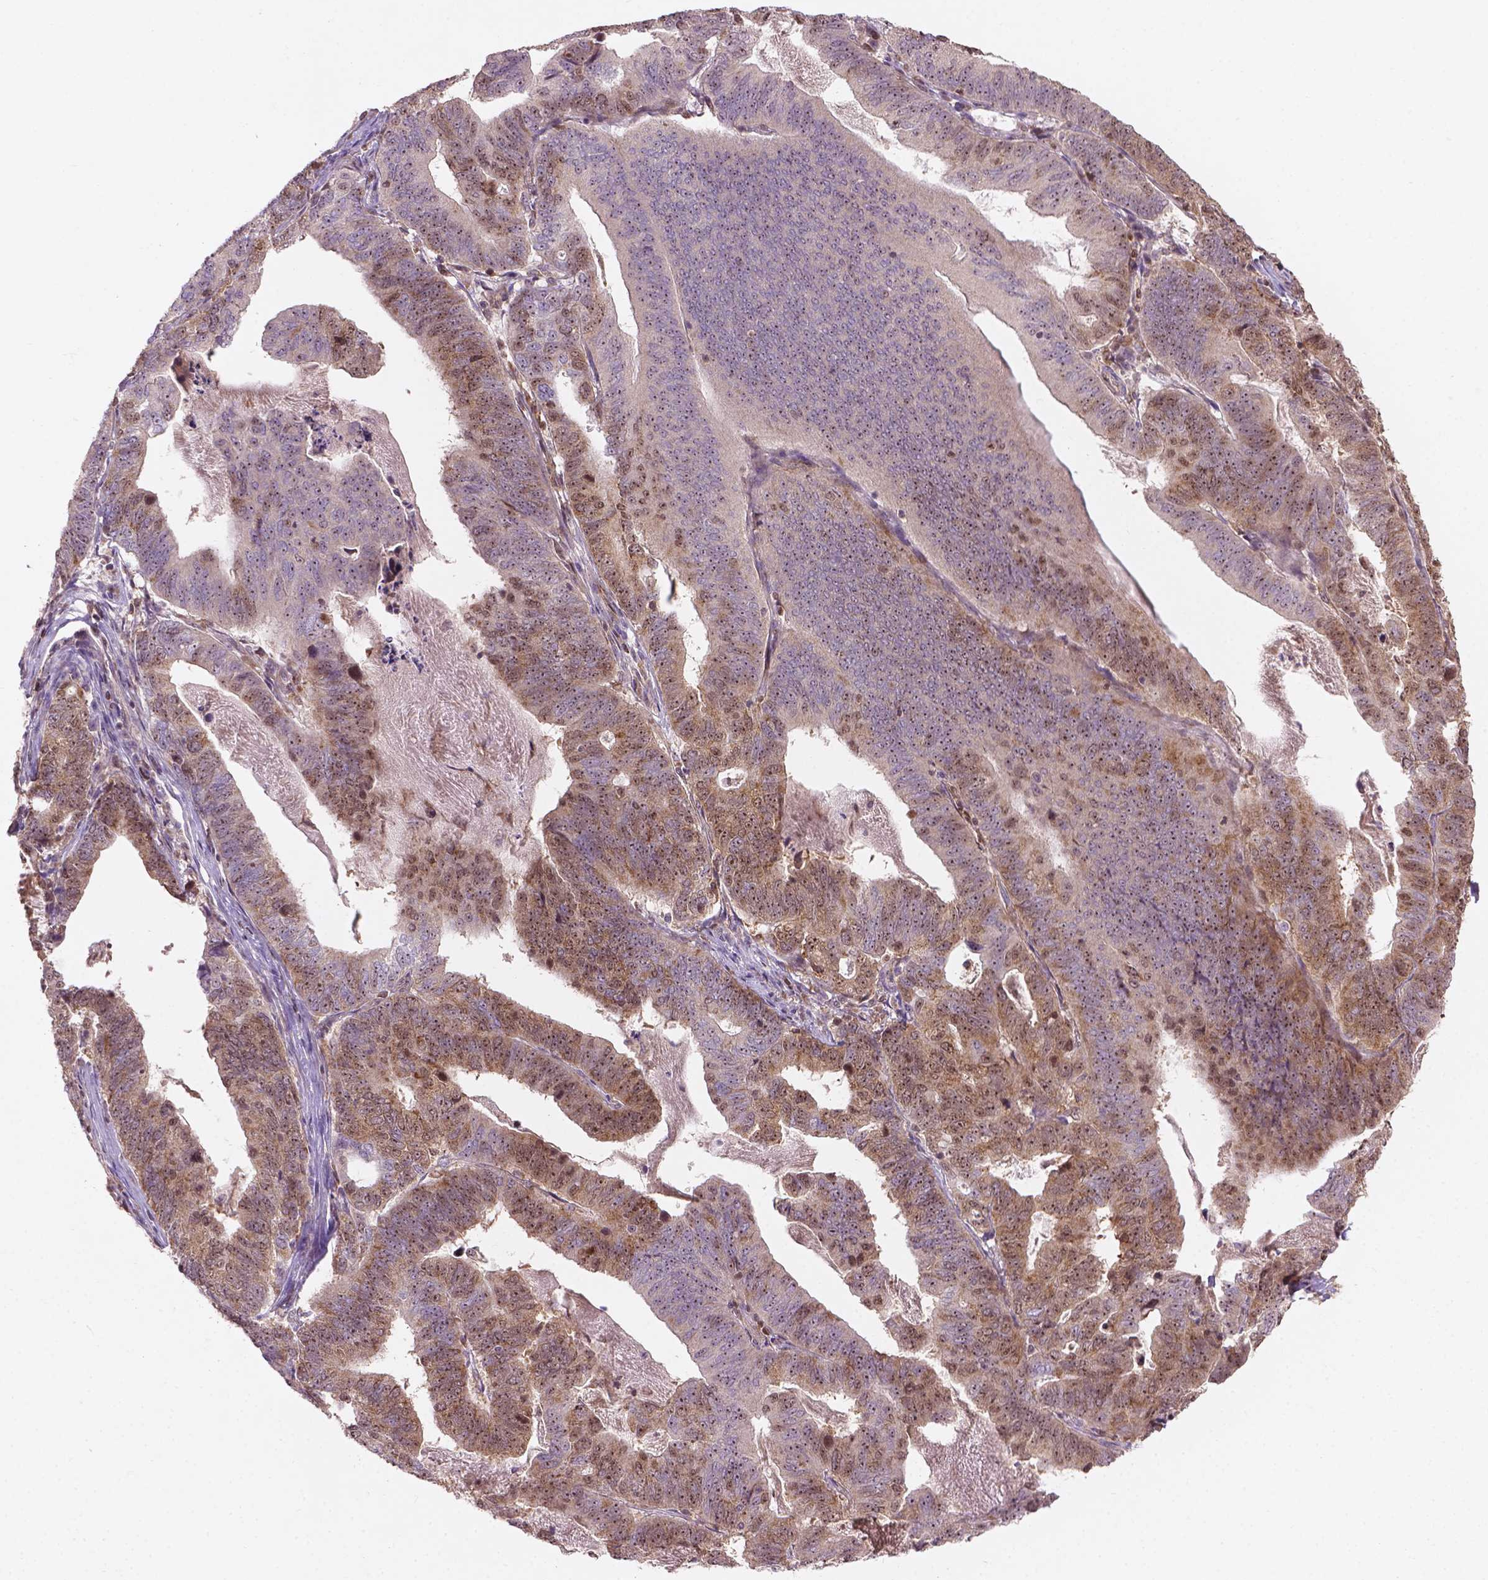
{"staining": {"intensity": "moderate", "quantity": "25%-75%", "location": "cytoplasmic/membranous,nuclear"}, "tissue": "stomach cancer", "cell_type": "Tumor cells", "image_type": "cancer", "snomed": [{"axis": "morphology", "description": "Adenocarcinoma, NOS"}, {"axis": "topography", "description": "Stomach, upper"}], "caption": "DAB immunohistochemical staining of human stomach adenocarcinoma shows moderate cytoplasmic/membranous and nuclear protein staining in about 25%-75% of tumor cells.", "gene": "SMC2", "patient": {"sex": "female", "age": 67}}